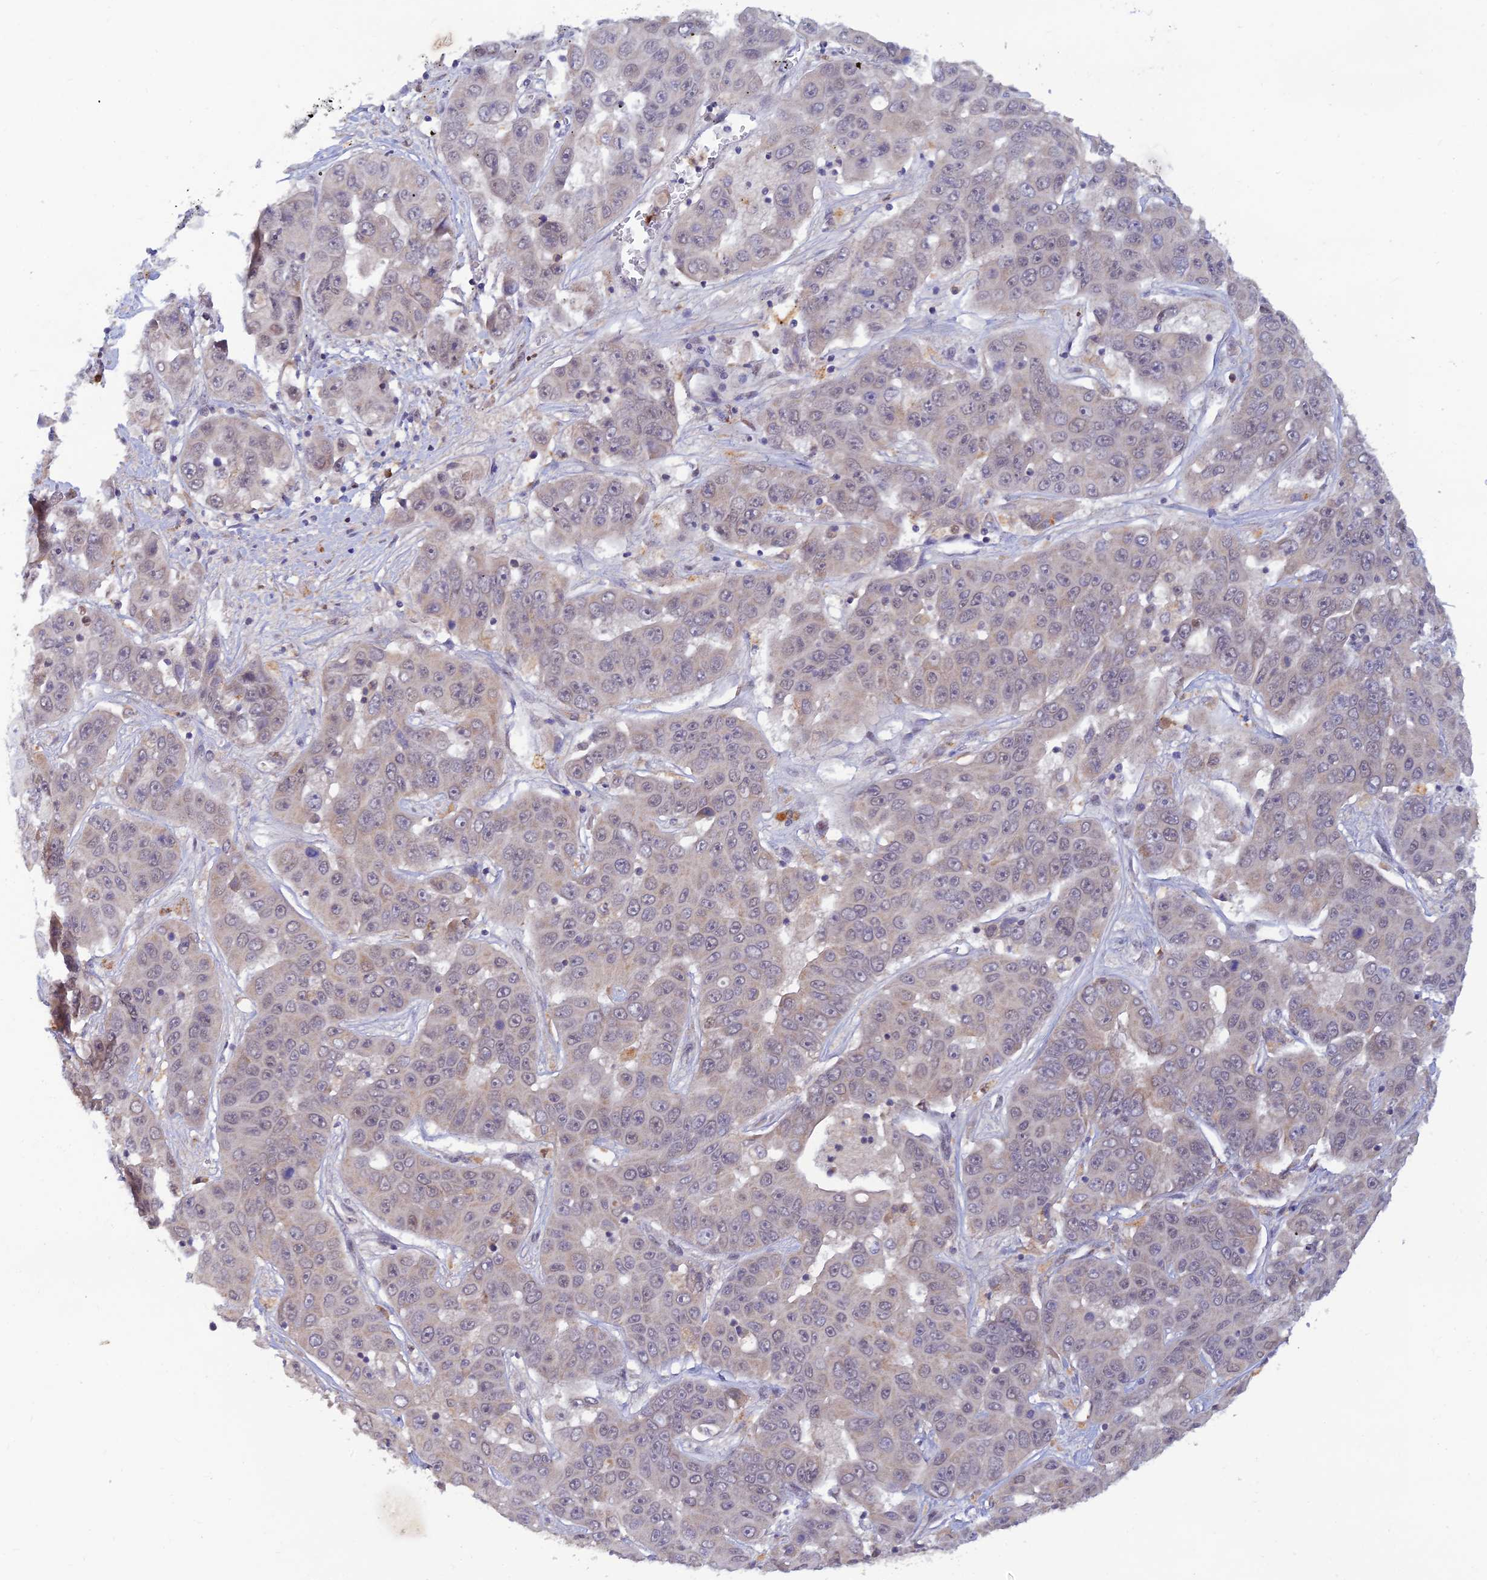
{"staining": {"intensity": "weak", "quantity": "25%-75%", "location": "nuclear"}, "tissue": "liver cancer", "cell_type": "Tumor cells", "image_type": "cancer", "snomed": [{"axis": "morphology", "description": "Cholangiocarcinoma"}, {"axis": "topography", "description": "Liver"}], "caption": "High-magnification brightfield microscopy of liver cancer (cholangiocarcinoma) stained with DAB (brown) and counterstained with hematoxylin (blue). tumor cells exhibit weak nuclear staining is appreciated in about25%-75% of cells.", "gene": "FASTKD5", "patient": {"sex": "female", "age": 52}}